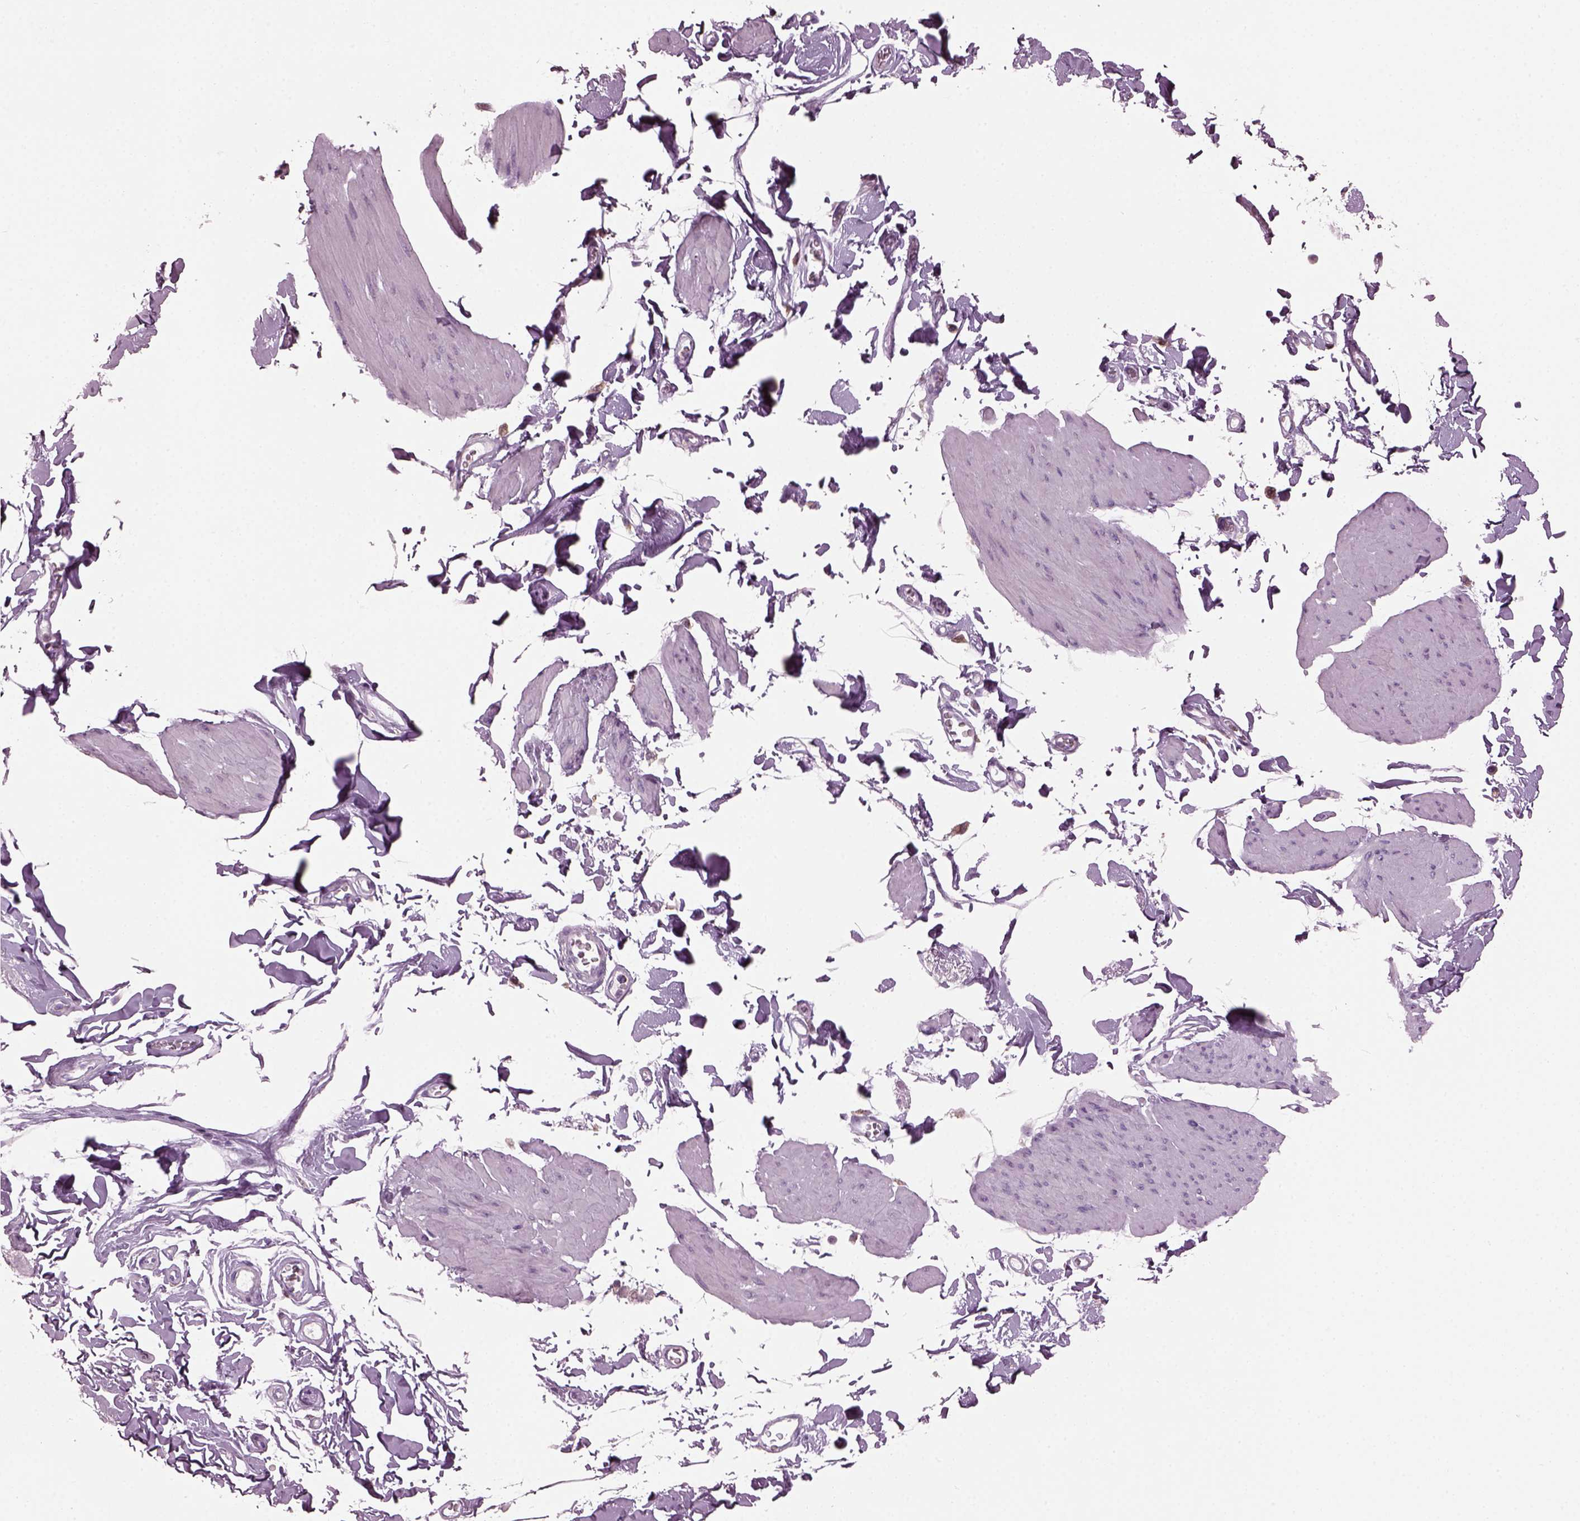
{"staining": {"intensity": "negative", "quantity": "none", "location": "none"}, "tissue": "smooth muscle", "cell_type": "Smooth muscle cells", "image_type": "normal", "snomed": [{"axis": "morphology", "description": "Normal tissue, NOS"}, {"axis": "topography", "description": "Adipose tissue"}, {"axis": "topography", "description": "Smooth muscle"}, {"axis": "topography", "description": "Peripheral nerve tissue"}], "caption": "Smooth muscle cells show no significant staining in benign smooth muscle. (Stains: DAB immunohistochemistry (IHC) with hematoxylin counter stain, Microscopy: brightfield microscopy at high magnification).", "gene": "TMEM231", "patient": {"sex": "male", "age": 83}}